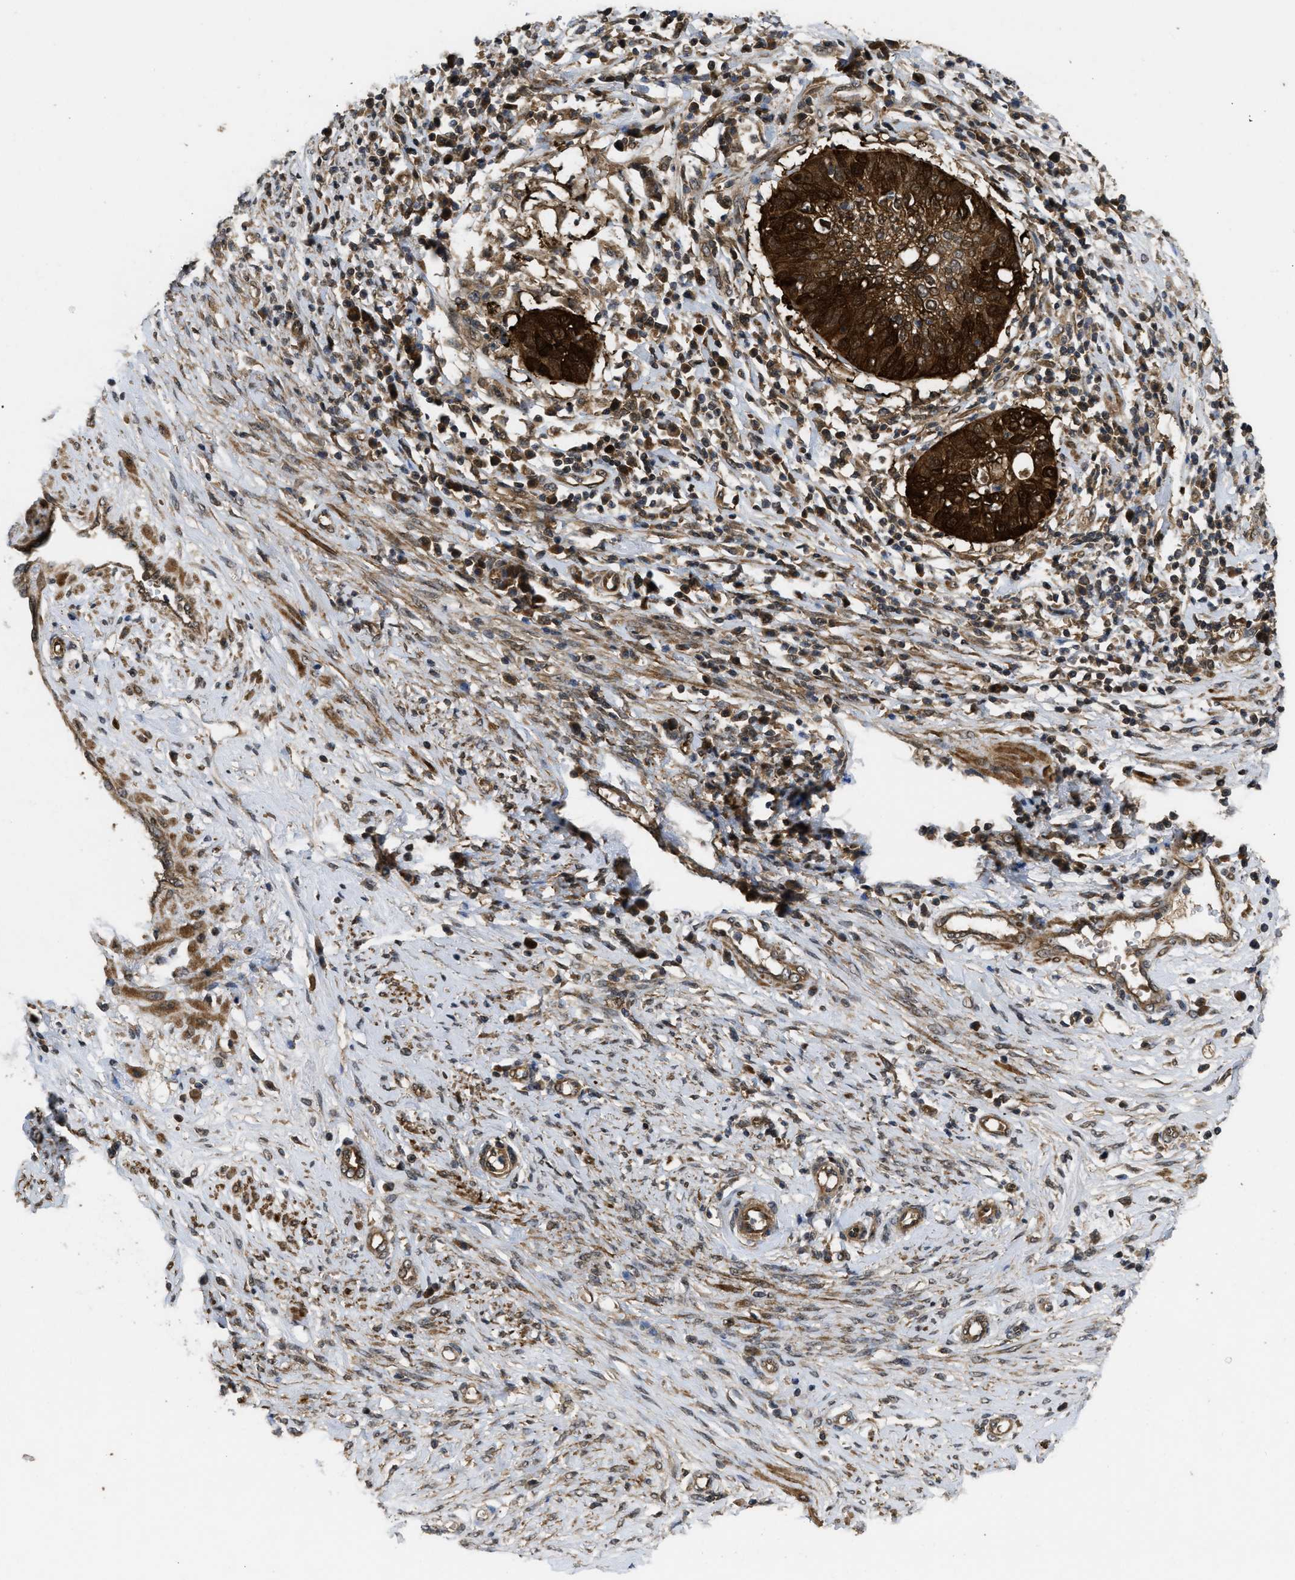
{"staining": {"intensity": "strong", "quantity": ">75%", "location": "cytoplasmic/membranous"}, "tissue": "cervical cancer", "cell_type": "Tumor cells", "image_type": "cancer", "snomed": [{"axis": "morphology", "description": "Normal tissue, NOS"}, {"axis": "morphology", "description": "Squamous cell carcinoma, NOS"}, {"axis": "topography", "description": "Cervix"}], "caption": "Immunohistochemical staining of cervical cancer (squamous cell carcinoma) shows high levels of strong cytoplasmic/membranous staining in about >75% of tumor cells.", "gene": "FZD6", "patient": {"sex": "female", "age": 39}}